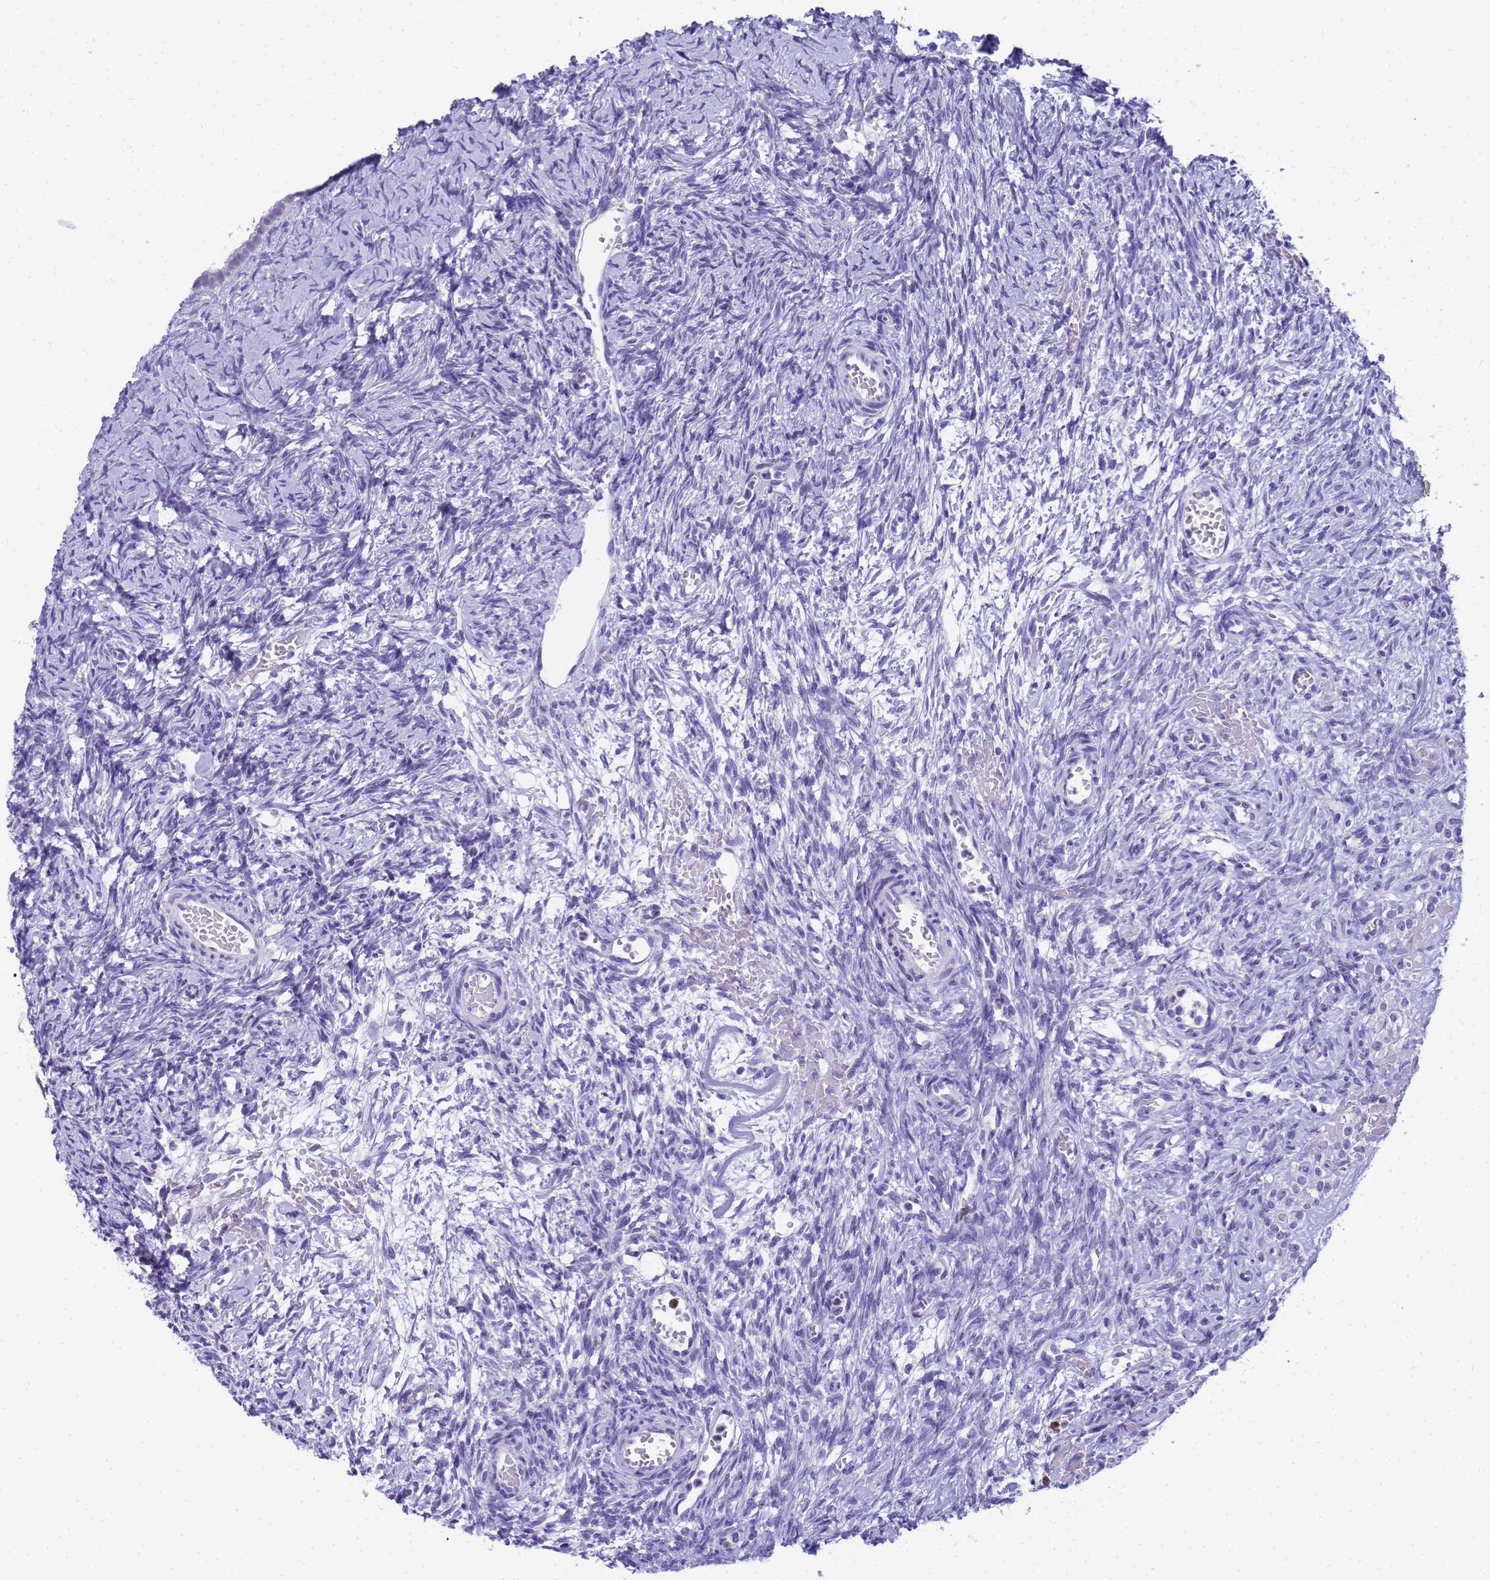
{"staining": {"intensity": "negative", "quantity": "none", "location": "none"}, "tissue": "ovary", "cell_type": "Ovarian stroma cells", "image_type": "normal", "snomed": [{"axis": "morphology", "description": "Normal tissue, NOS"}, {"axis": "topography", "description": "Ovary"}], "caption": "Ovary stained for a protein using IHC shows no positivity ovarian stroma cells.", "gene": "RNASE2", "patient": {"sex": "female", "age": 39}}